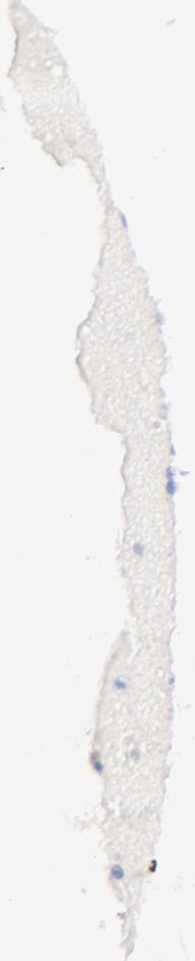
{"staining": {"intensity": "negative", "quantity": "none", "location": "none"}, "tissue": "cerebellum", "cell_type": "Cells in granular layer", "image_type": "normal", "snomed": [{"axis": "morphology", "description": "Normal tissue, NOS"}, {"axis": "topography", "description": "Cerebellum"}], "caption": "This is a micrograph of IHC staining of benign cerebellum, which shows no staining in cells in granular layer.", "gene": "LAG3", "patient": {"sex": "female", "age": 19}}